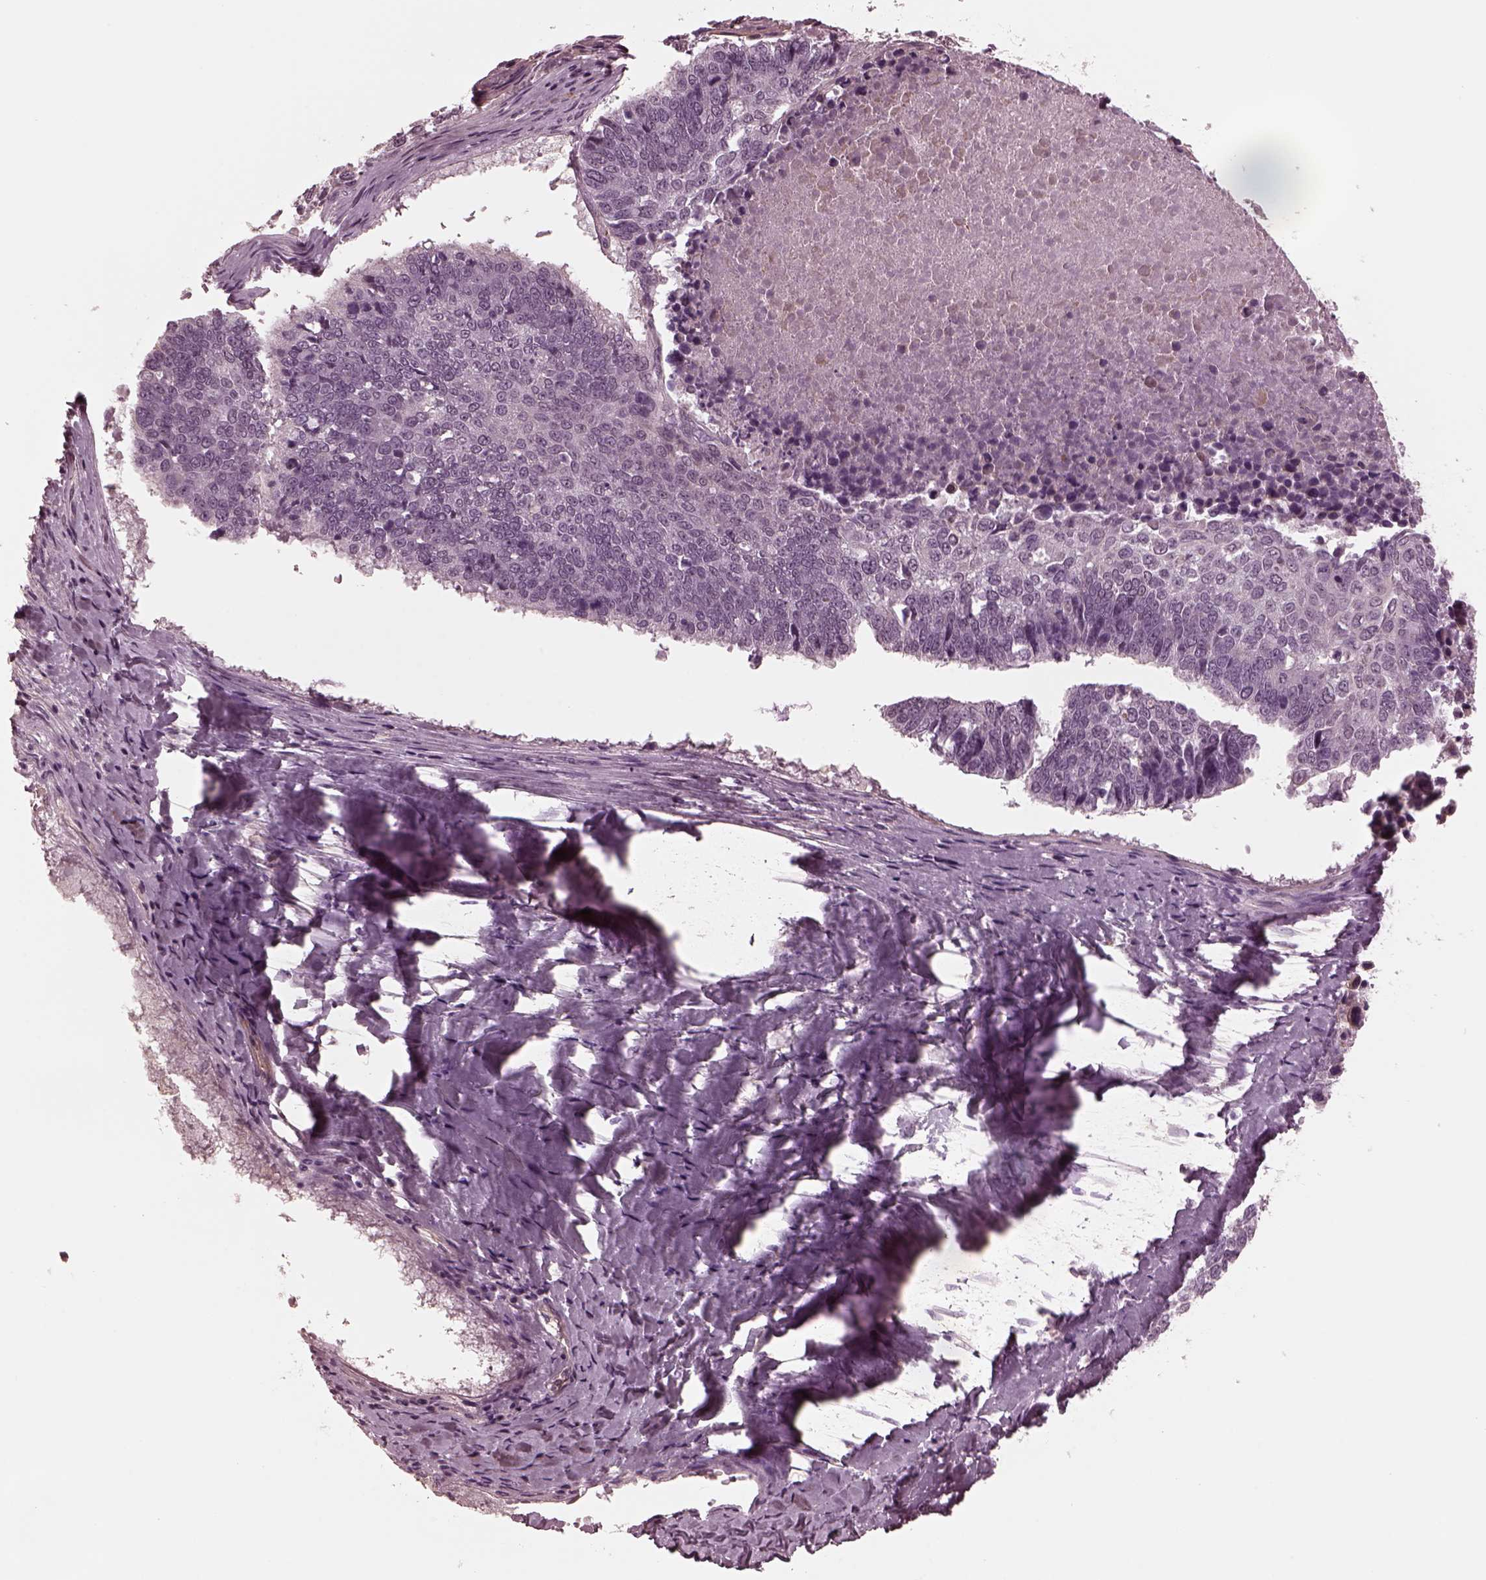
{"staining": {"intensity": "negative", "quantity": "none", "location": "none"}, "tissue": "lung cancer", "cell_type": "Tumor cells", "image_type": "cancer", "snomed": [{"axis": "morphology", "description": "Squamous cell carcinoma, NOS"}, {"axis": "topography", "description": "Lung"}], "caption": "Human lung cancer (squamous cell carcinoma) stained for a protein using immunohistochemistry exhibits no expression in tumor cells.", "gene": "KIF6", "patient": {"sex": "male", "age": 73}}